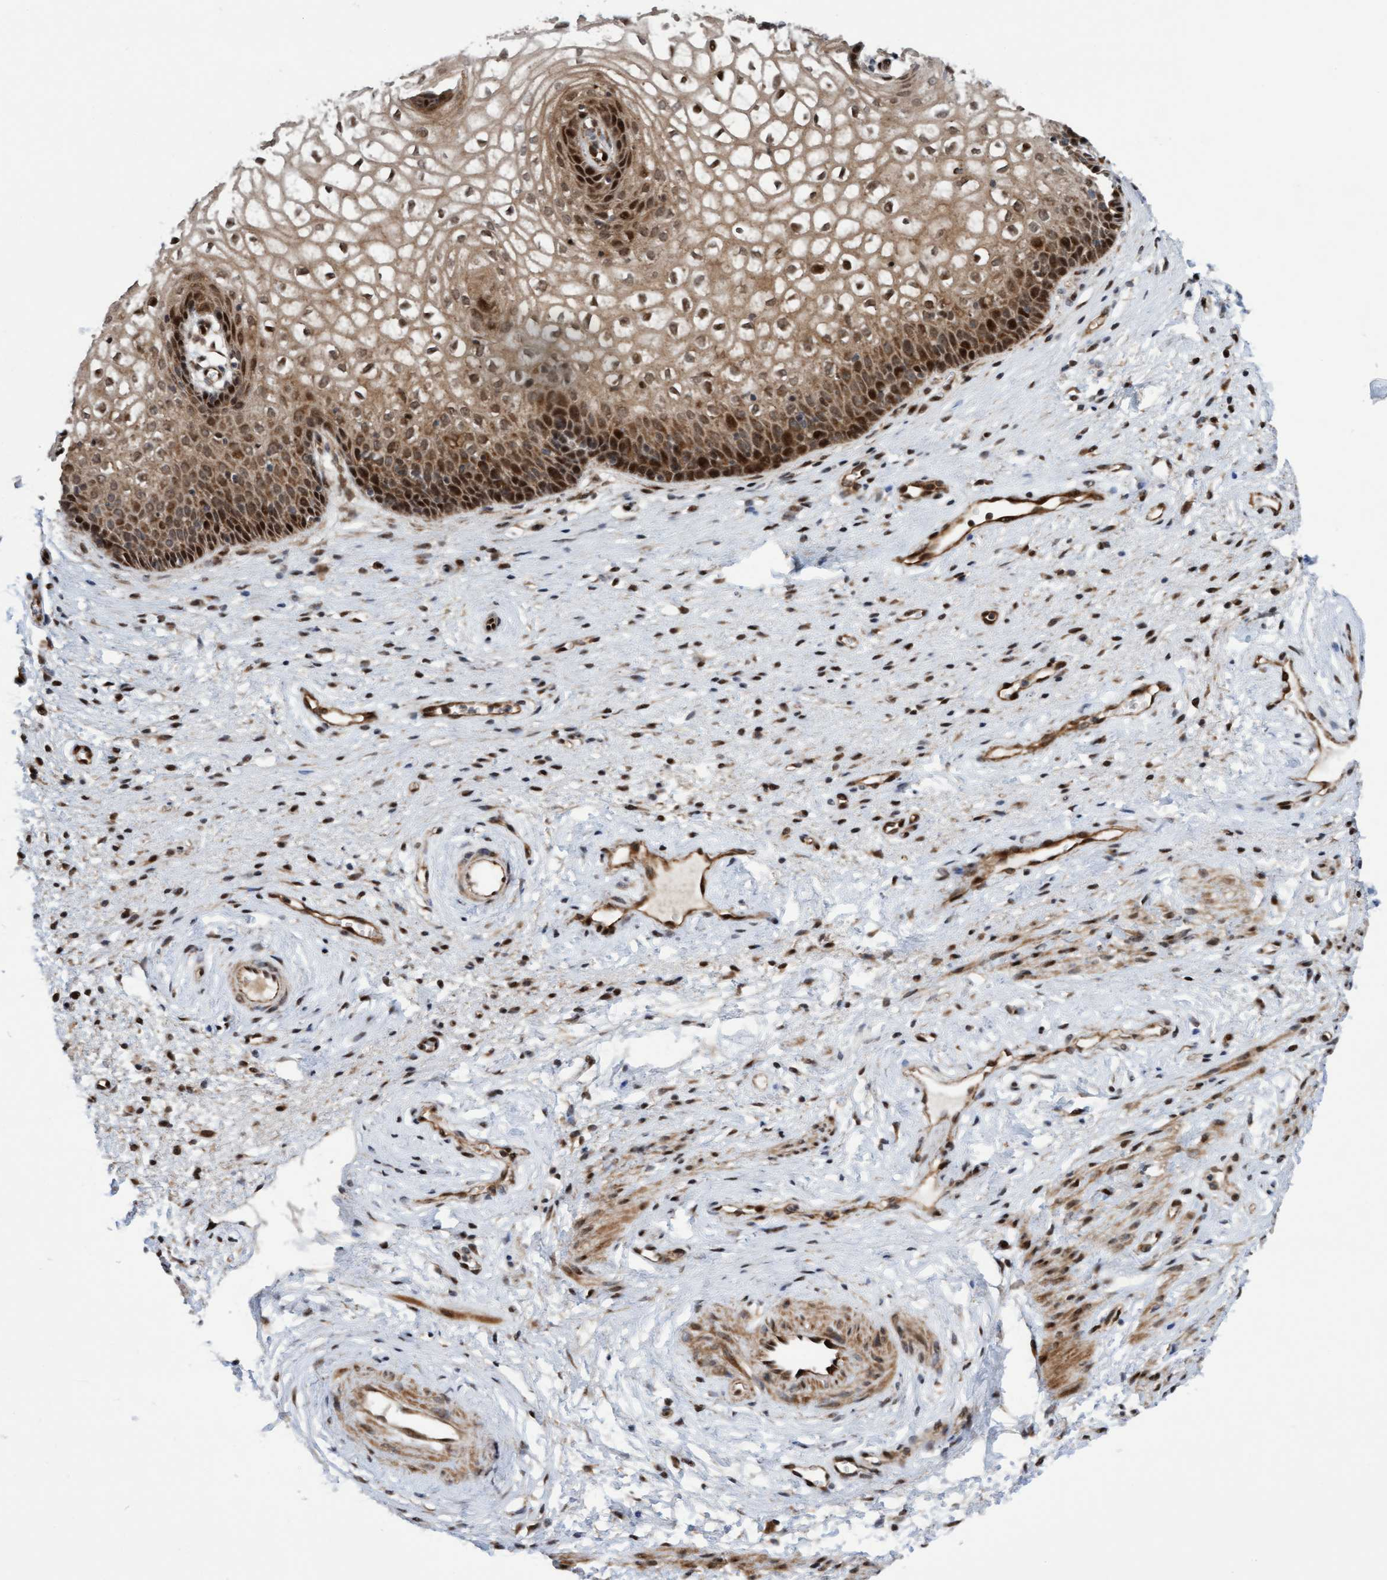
{"staining": {"intensity": "moderate", "quantity": ">75%", "location": "cytoplasmic/membranous,nuclear"}, "tissue": "vagina", "cell_type": "Squamous epithelial cells", "image_type": "normal", "snomed": [{"axis": "morphology", "description": "Normal tissue, NOS"}, {"axis": "topography", "description": "Vagina"}], "caption": "Squamous epithelial cells display medium levels of moderate cytoplasmic/membranous,nuclear expression in about >75% of cells in benign vagina.", "gene": "ITFG1", "patient": {"sex": "female", "age": 34}}